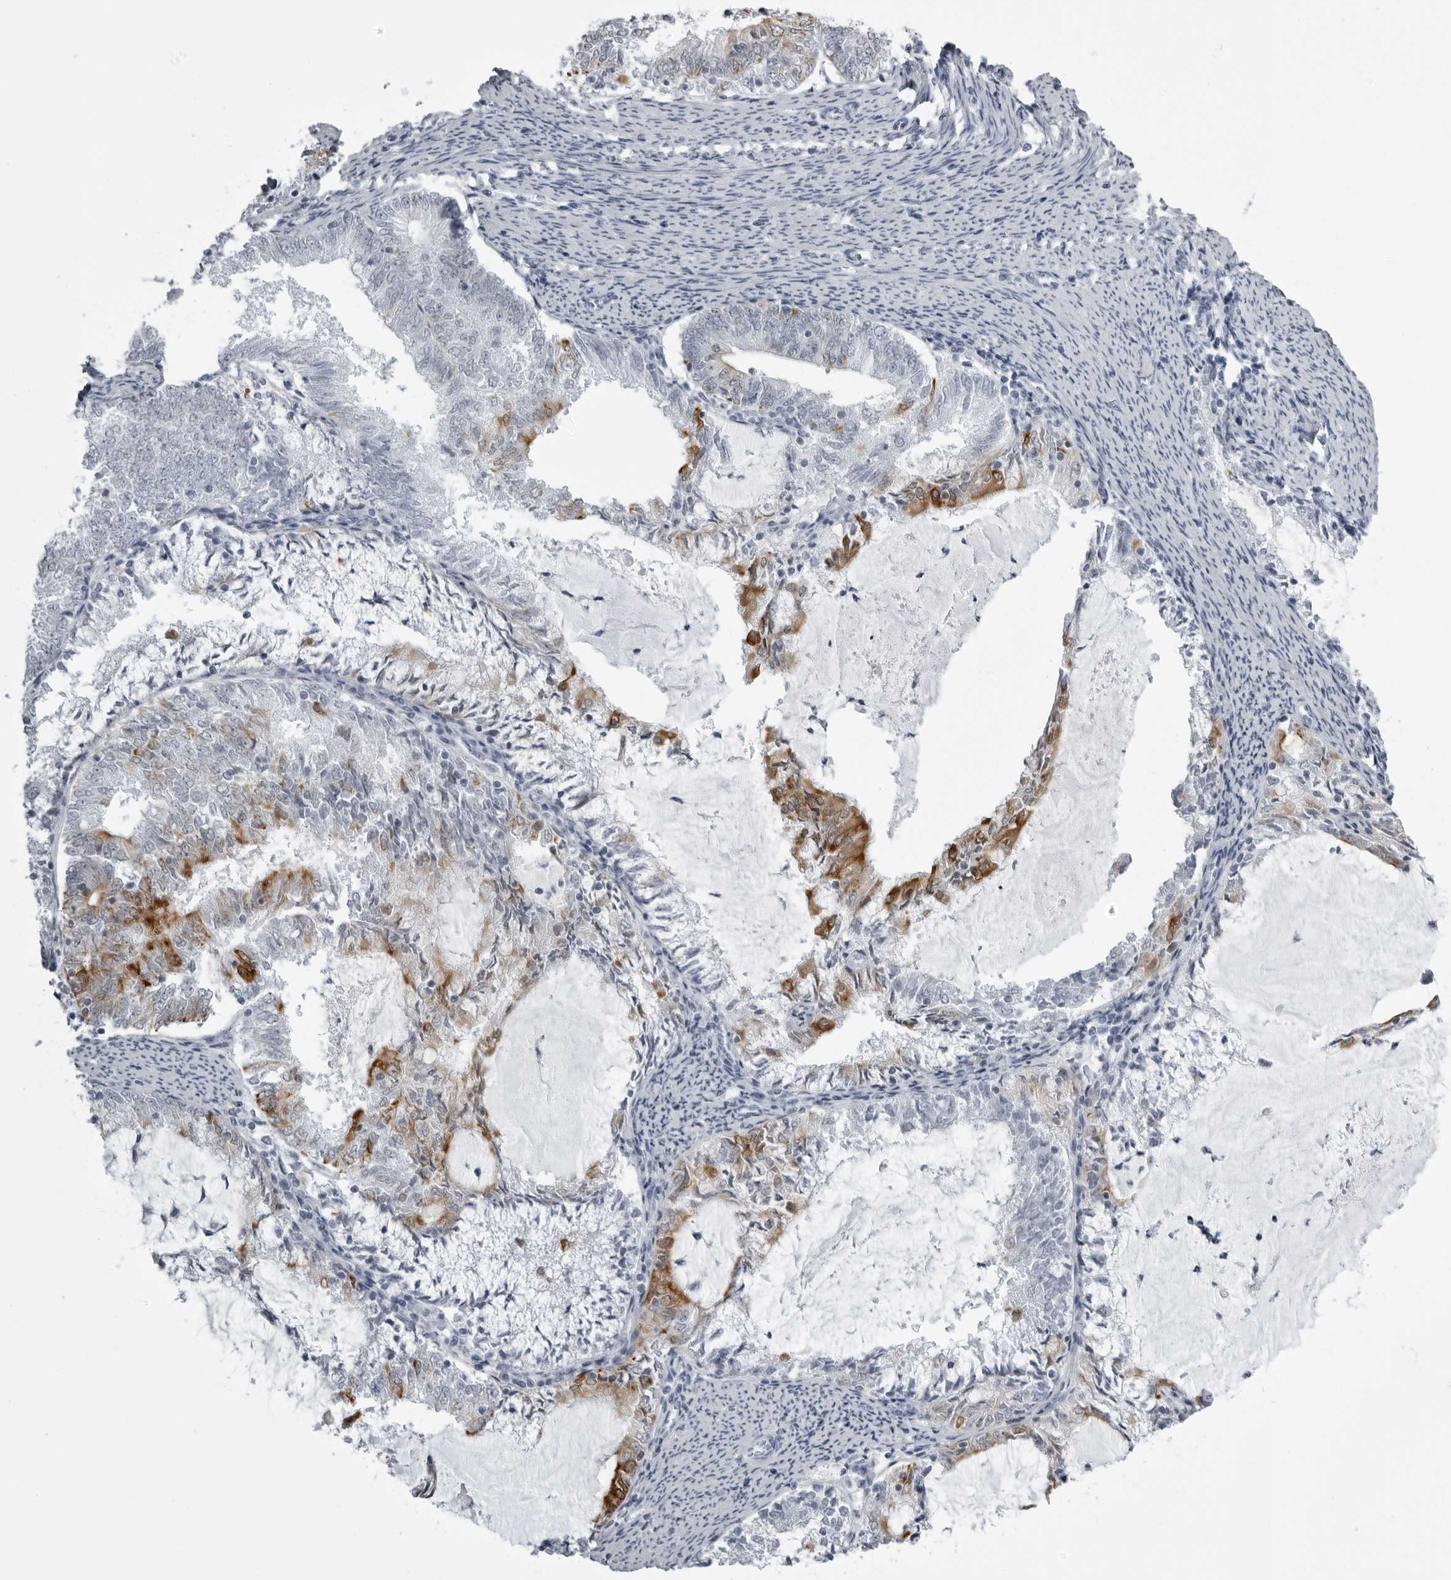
{"staining": {"intensity": "moderate", "quantity": "25%-75%", "location": "cytoplasmic/membranous"}, "tissue": "endometrial cancer", "cell_type": "Tumor cells", "image_type": "cancer", "snomed": [{"axis": "morphology", "description": "Adenocarcinoma, NOS"}, {"axis": "topography", "description": "Endometrium"}], "caption": "The histopathology image demonstrates a brown stain indicating the presence of a protein in the cytoplasmic/membranous of tumor cells in endometrial adenocarcinoma. Immunohistochemistry stains the protein in brown and the nuclei are stained blue.", "gene": "UROD", "patient": {"sex": "female", "age": 57}}